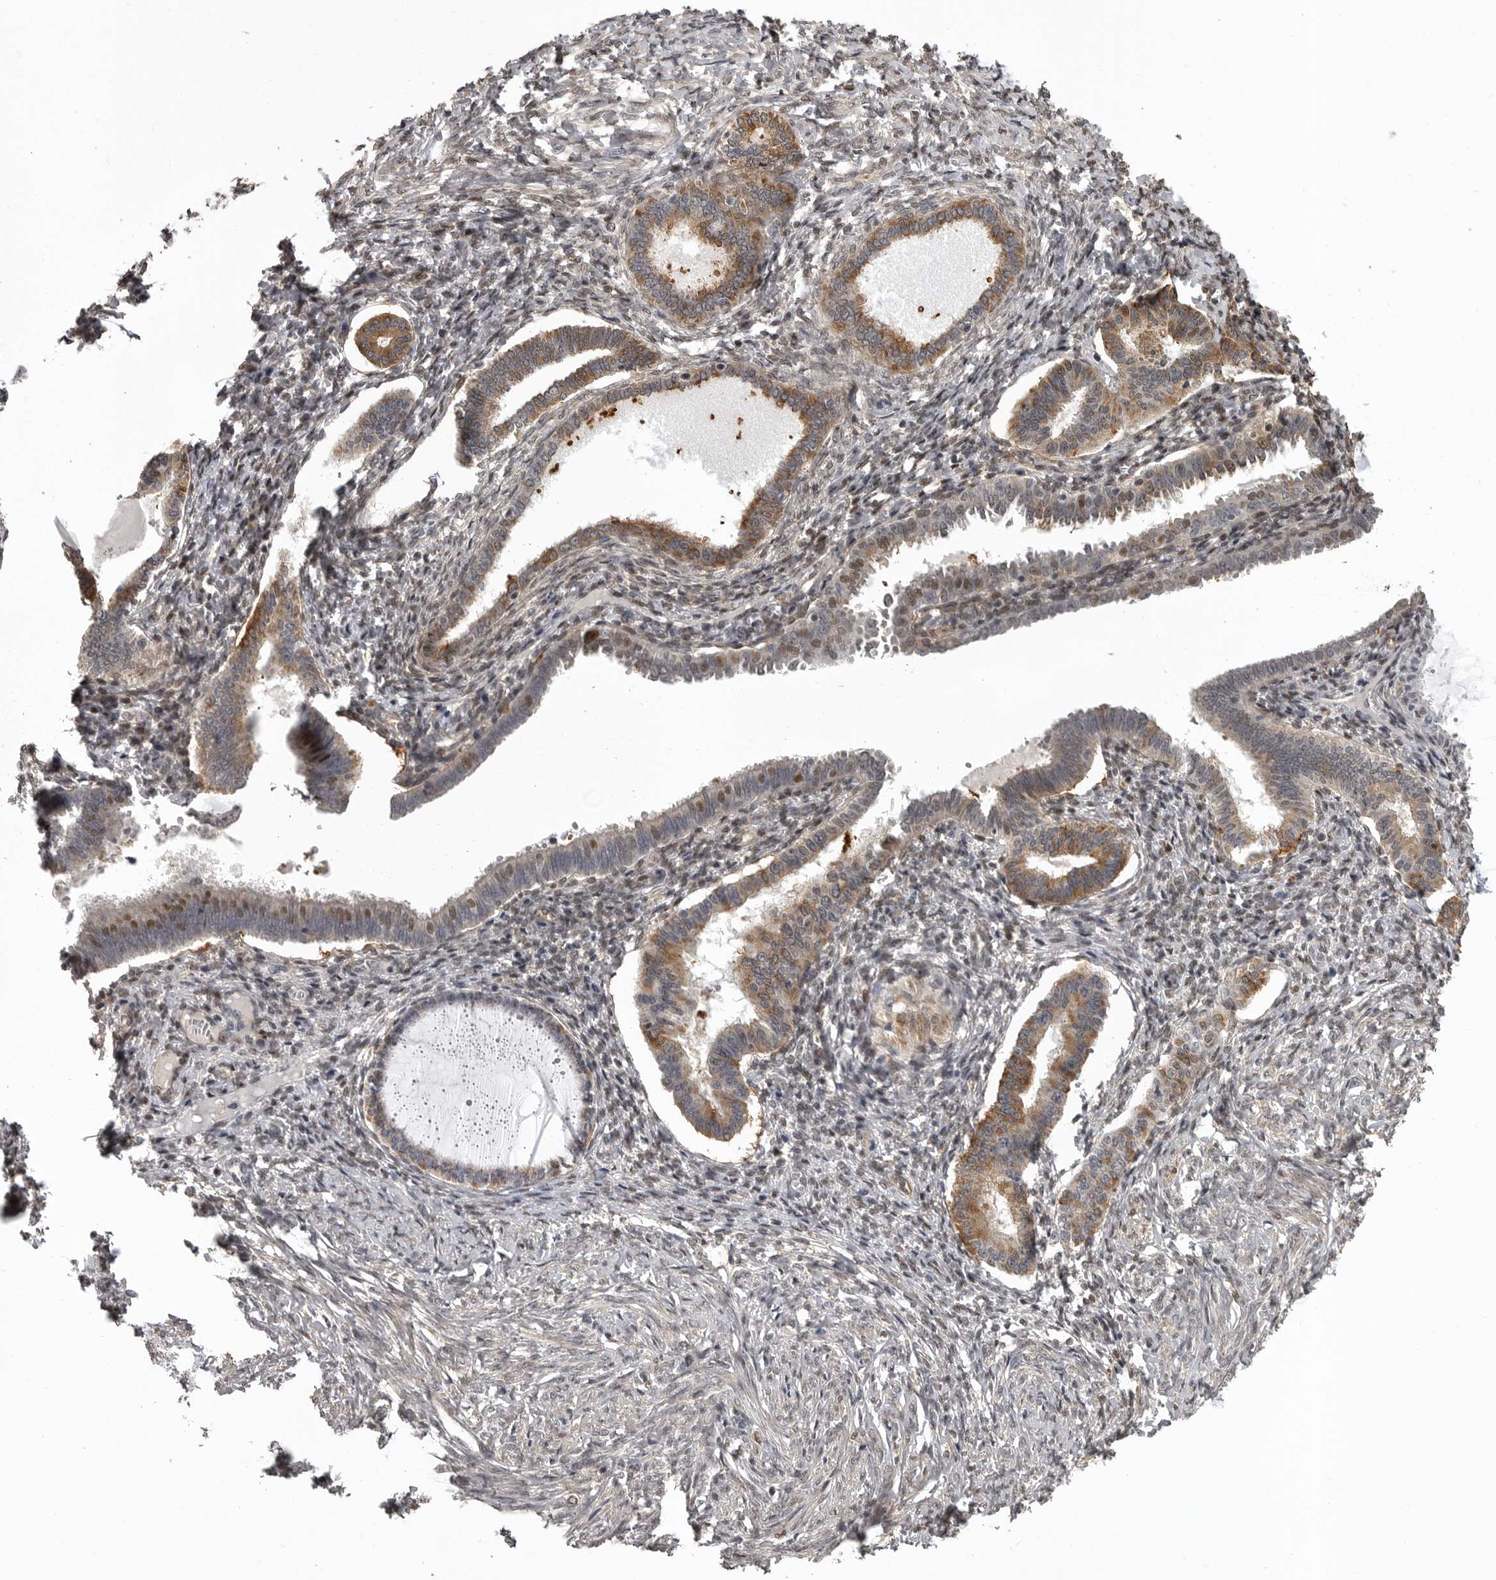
{"staining": {"intensity": "negative", "quantity": "none", "location": "none"}, "tissue": "endometrium", "cell_type": "Cells in endometrial stroma", "image_type": "normal", "snomed": [{"axis": "morphology", "description": "Normal tissue, NOS"}, {"axis": "topography", "description": "Endometrium"}], "caption": "The image displays no staining of cells in endometrial stroma in unremarkable endometrium.", "gene": "SNX16", "patient": {"sex": "female", "age": 77}}